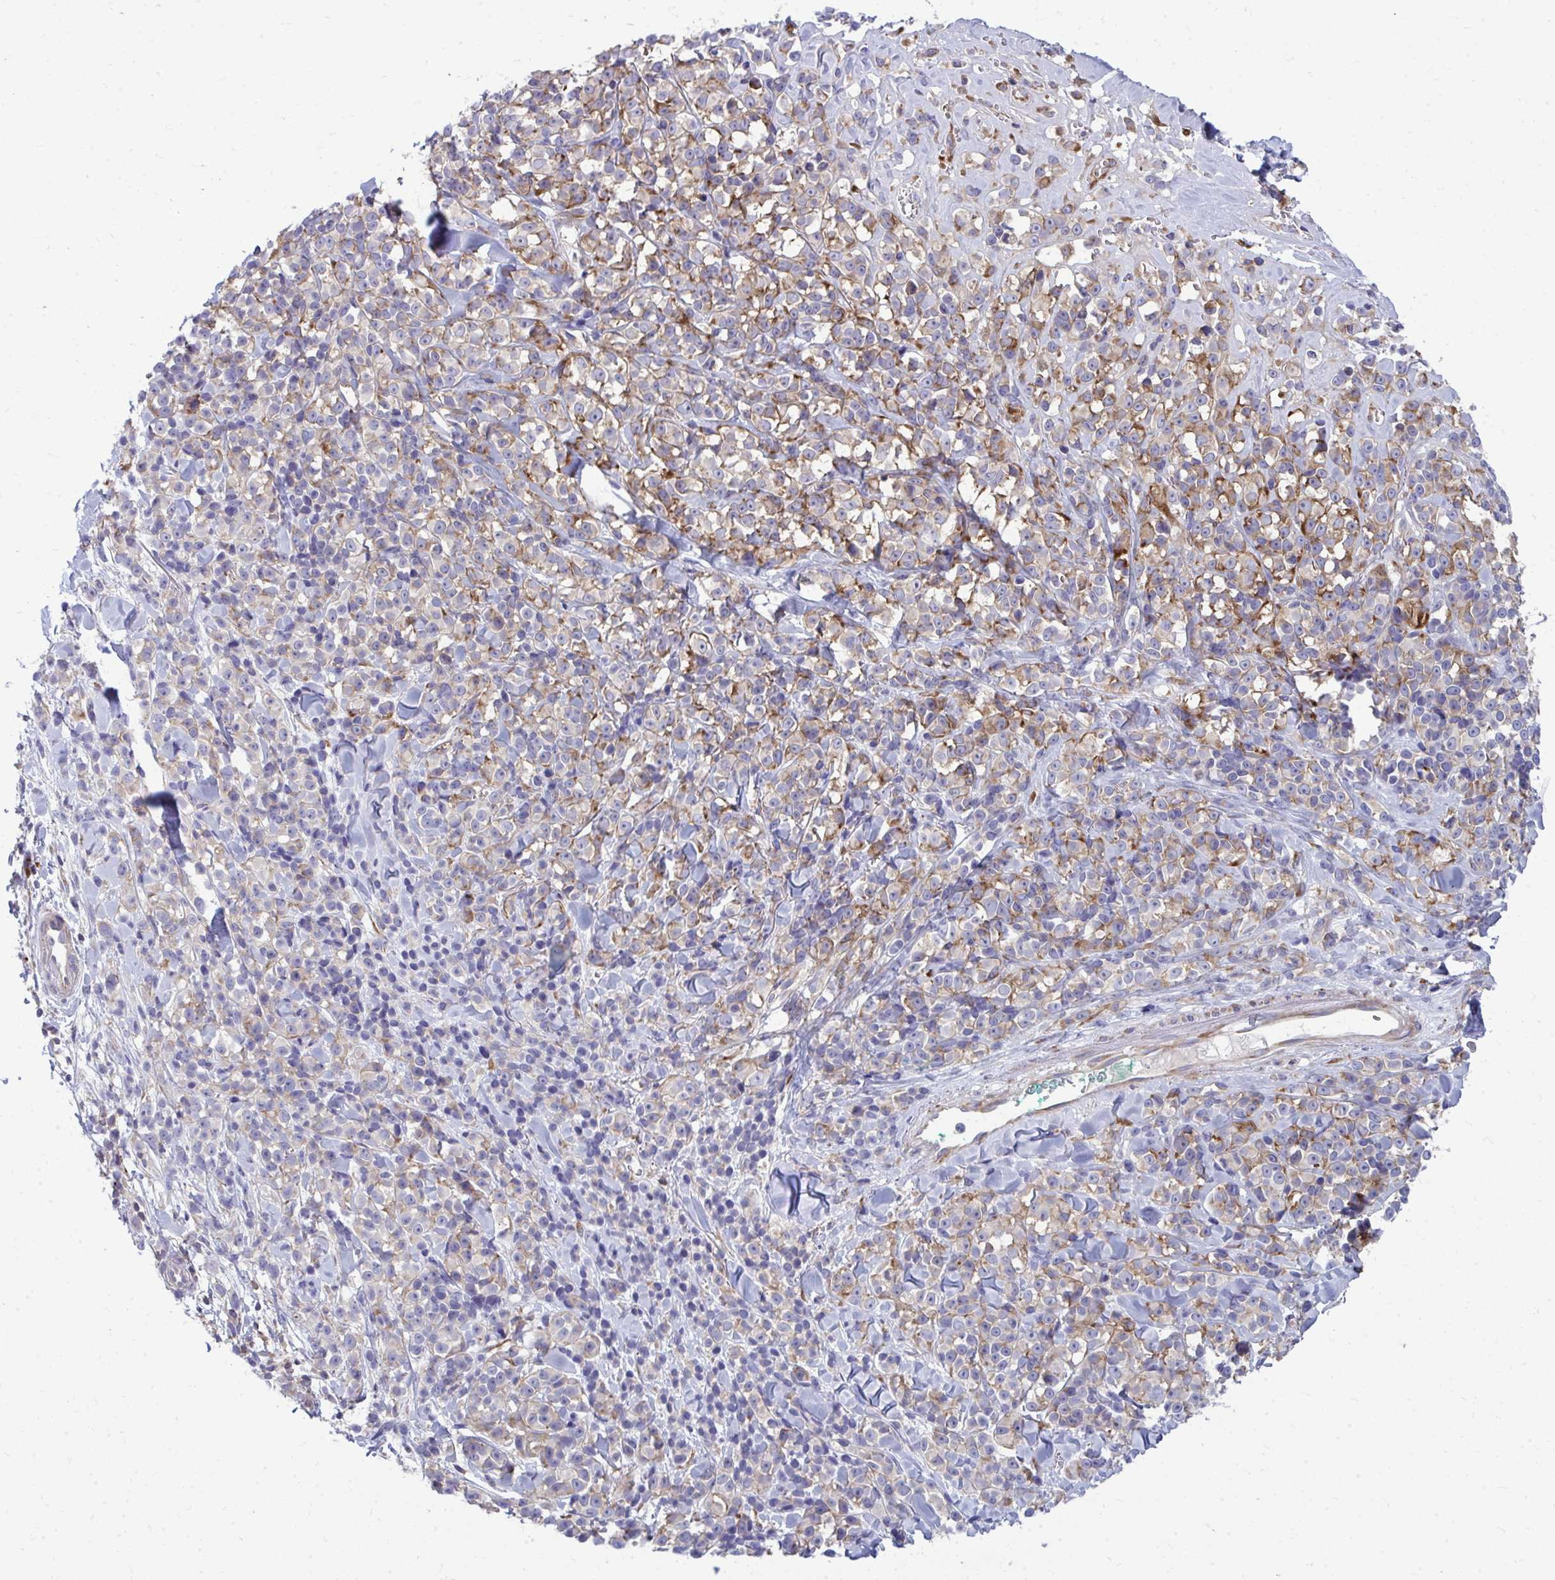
{"staining": {"intensity": "moderate", "quantity": "<25%", "location": "cytoplasmic/membranous"}, "tissue": "melanoma", "cell_type": "Tumor cells", "image_type": "cancer", "snomed": [{"axis": "morphology", "description": "Malignant melanoma, NOS"}, {"axis": "topography", "description": "Skin"}], "caption": "Immunohistochemical staining of malignant melanoma displays moderate cytoplasmic/membranous protein staining in approximately <25% of tumor cells.", "gene": "GFPT2", "patient": {"sex": "male", "age": 85}}